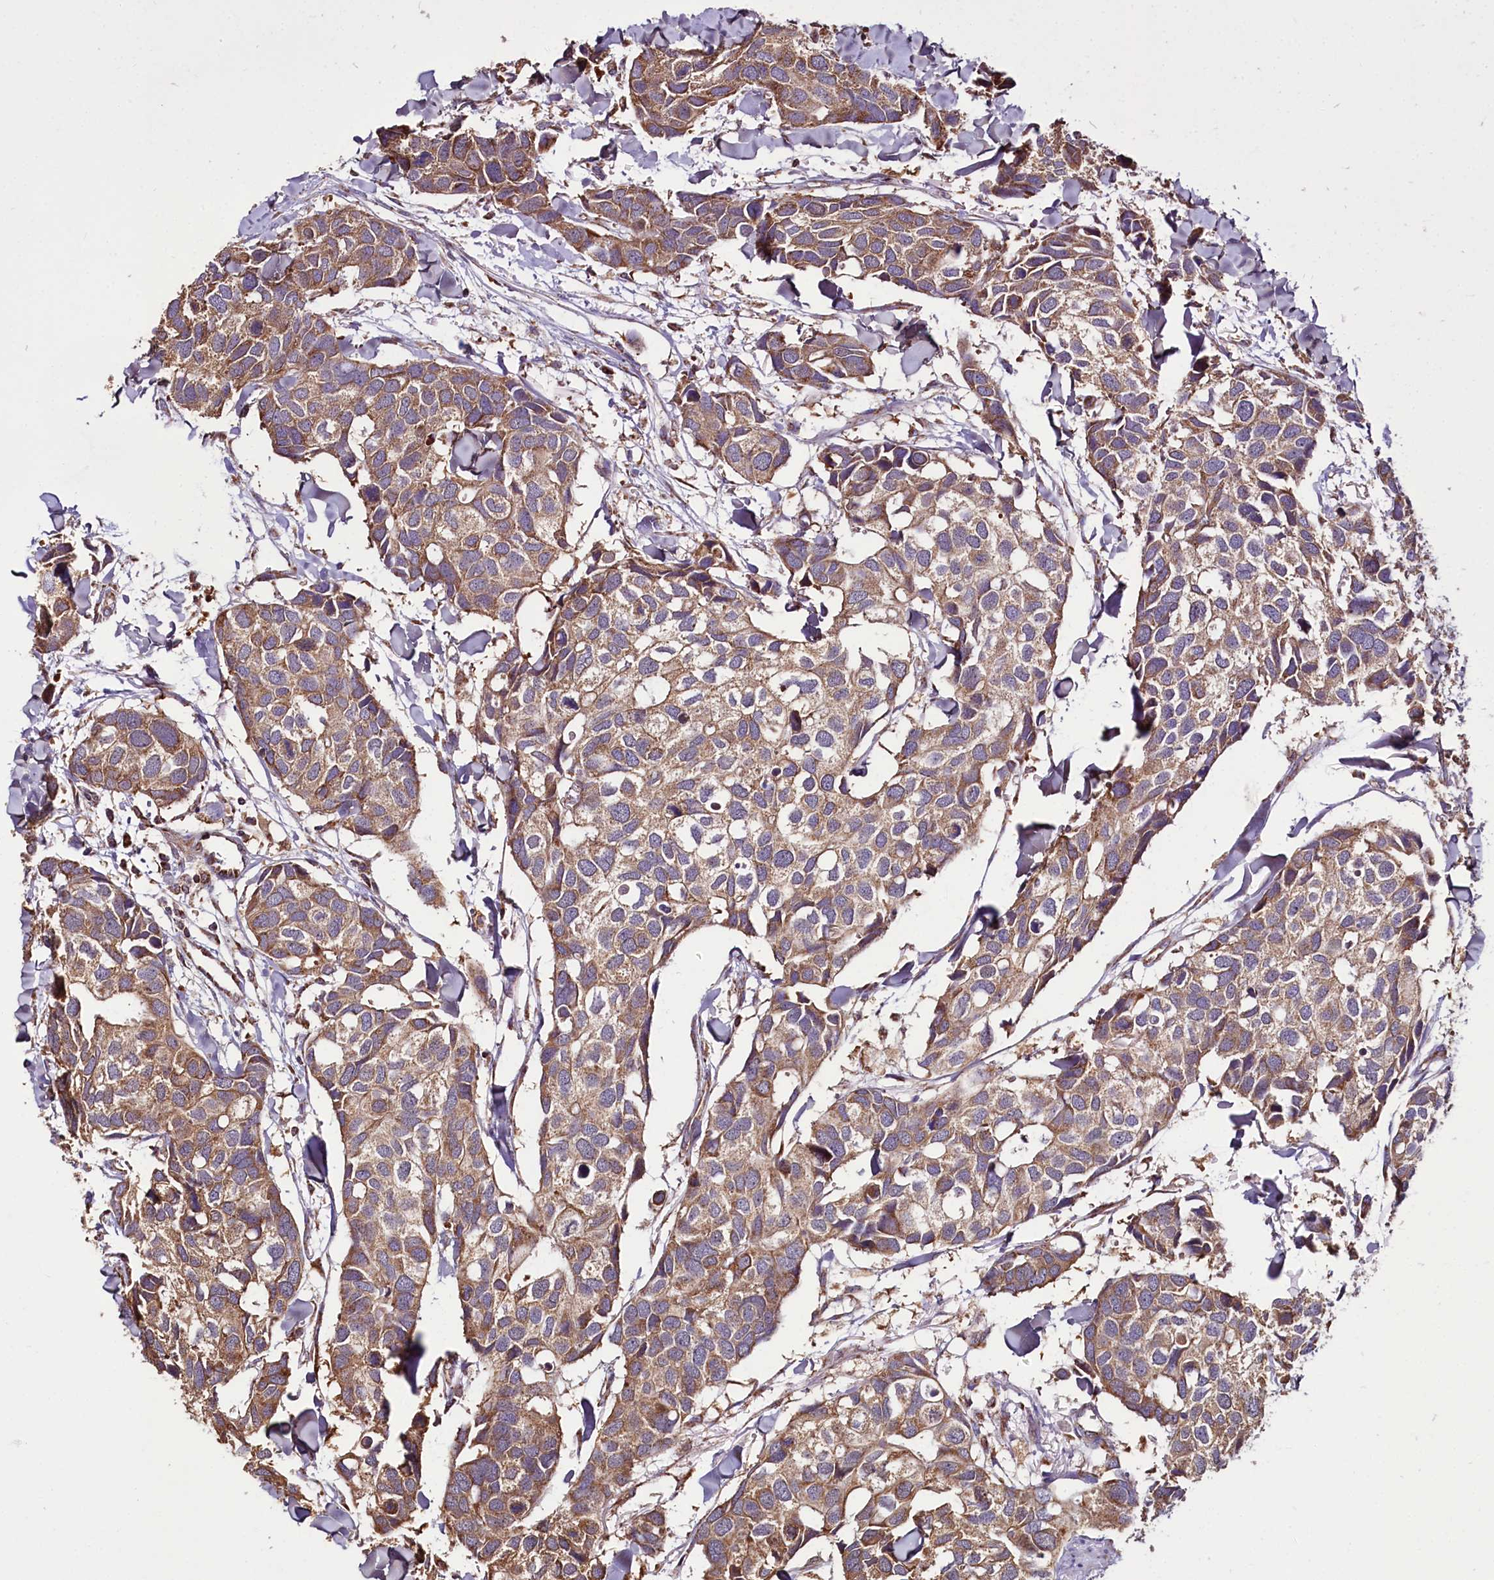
{"staining": {"intensity": "moderate", "quantity": ">75%", "location": "cytoplasmic/membranous"}, "tissue": "breast cancer", "cell_type": "Tumor cells", "image_type": "cancer", "snomed": [{"axis": "morphology", "description": "Duct carcinoma"}, {"axis": "topography", "description": "Breast"}], "caption": "Intraductal carcinoma (breast) was stained to show a protein in brown. There is medium levels of moderate cytoplasmic/membranous positivity in about >75% of tumor cells. (DAB = brown stain, brightfield microscopy at high magnification).", "gene": "NUDT15", "patient": {"sex": "female", "age": 83}}